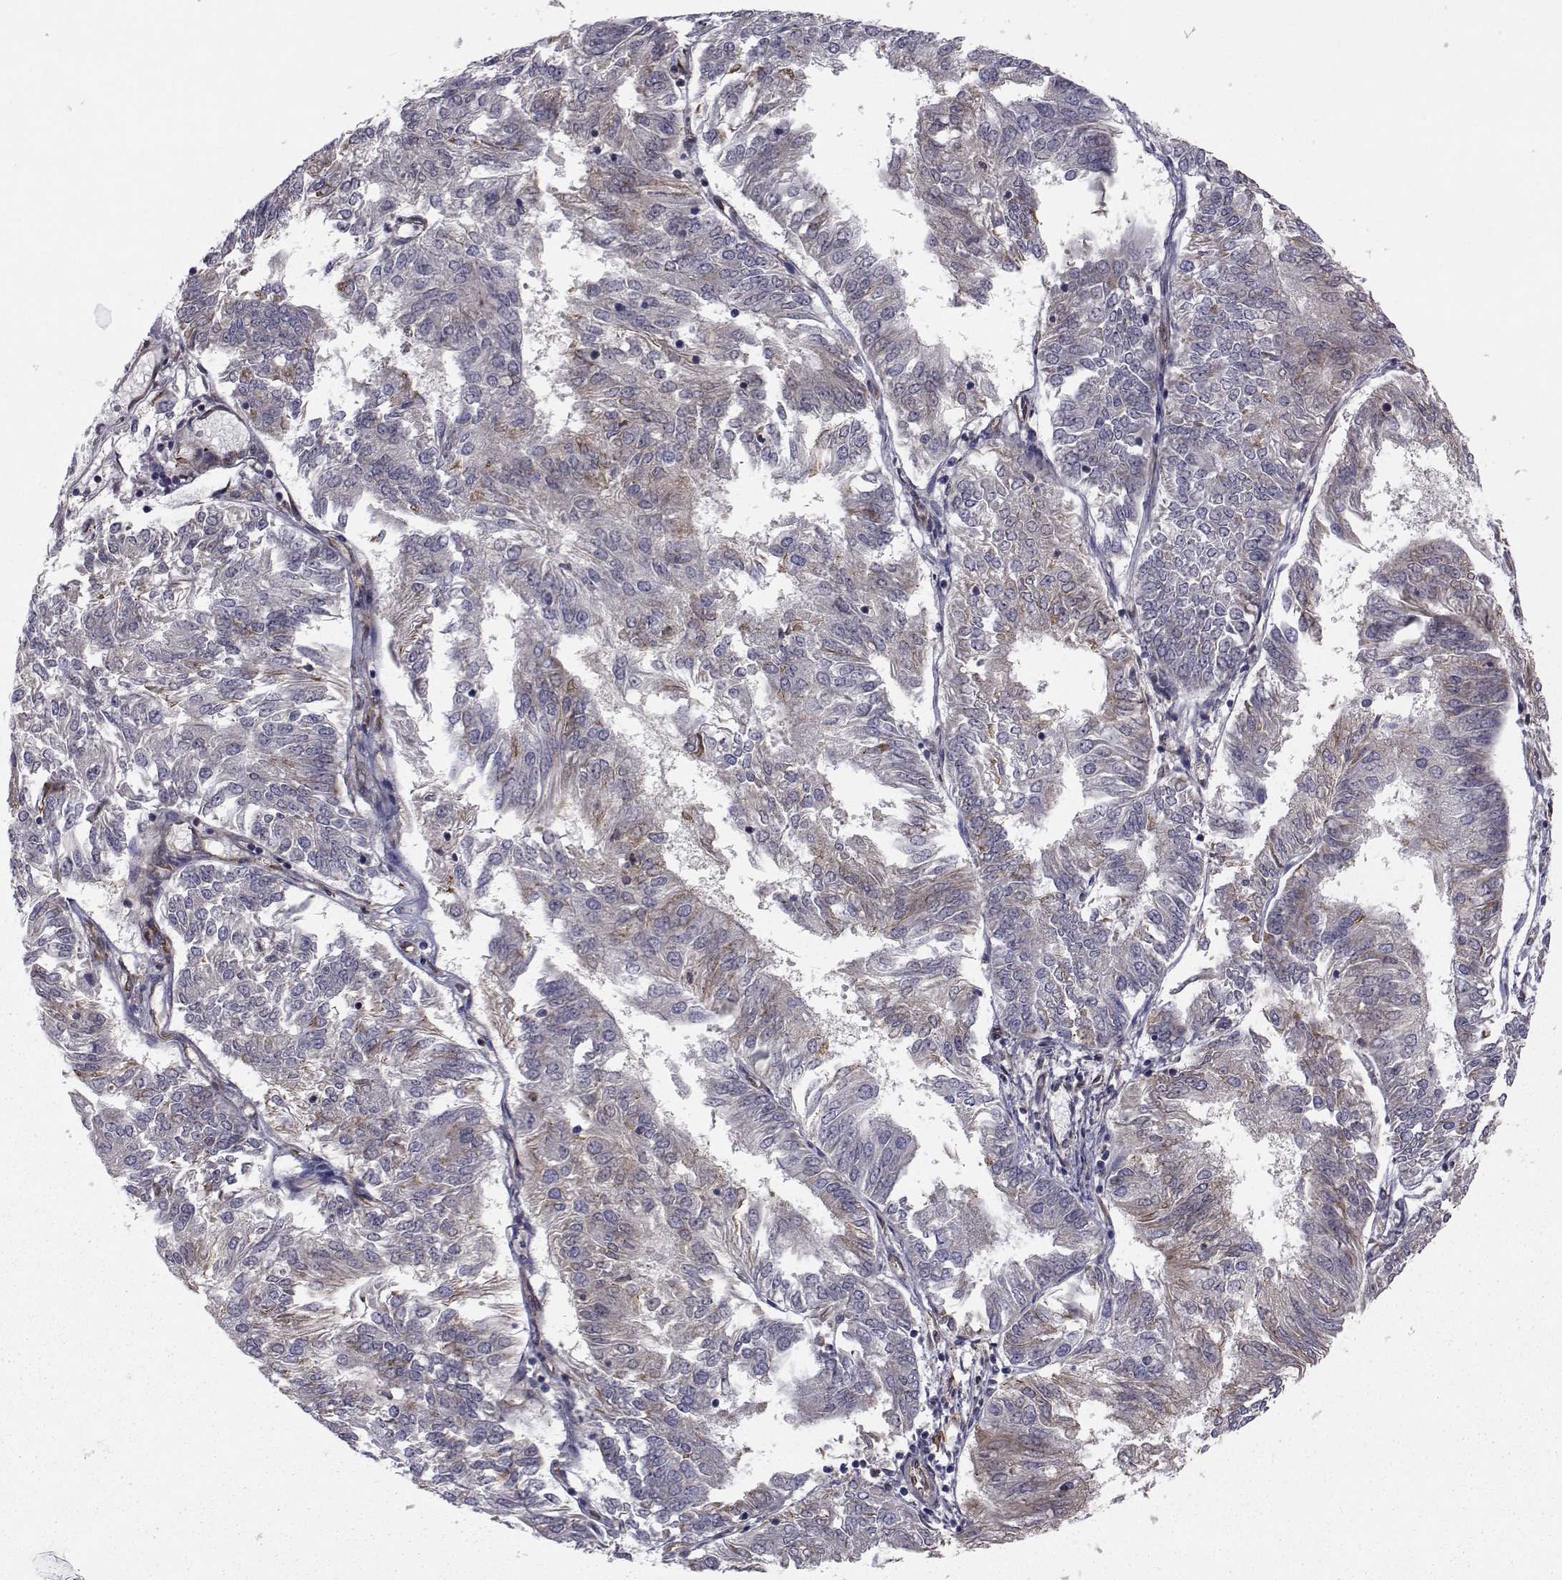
{"staining": {"intensity": "moderate", "quantity": "25%-75%", "location": "cytoplasmic/membranous"}, "tissue": "endometrial cancer", "cell_type": "Tumor cells", "image_type": "cancer", "snomed": [{"axis": "morphology", "description": "Adenocarcinoma, NOS"}, {"axis": "topography", "description": "Endometrium"}], "caption": "Human endometrial cancer (adenocarcinoma) stained for a protein (brown) reveals moderate cytoplasmic/membranous positive staining in about 25%-75% of tumor cells.", "gene": "TRIP10", "patient": {"sex": "female", "age": 58}}